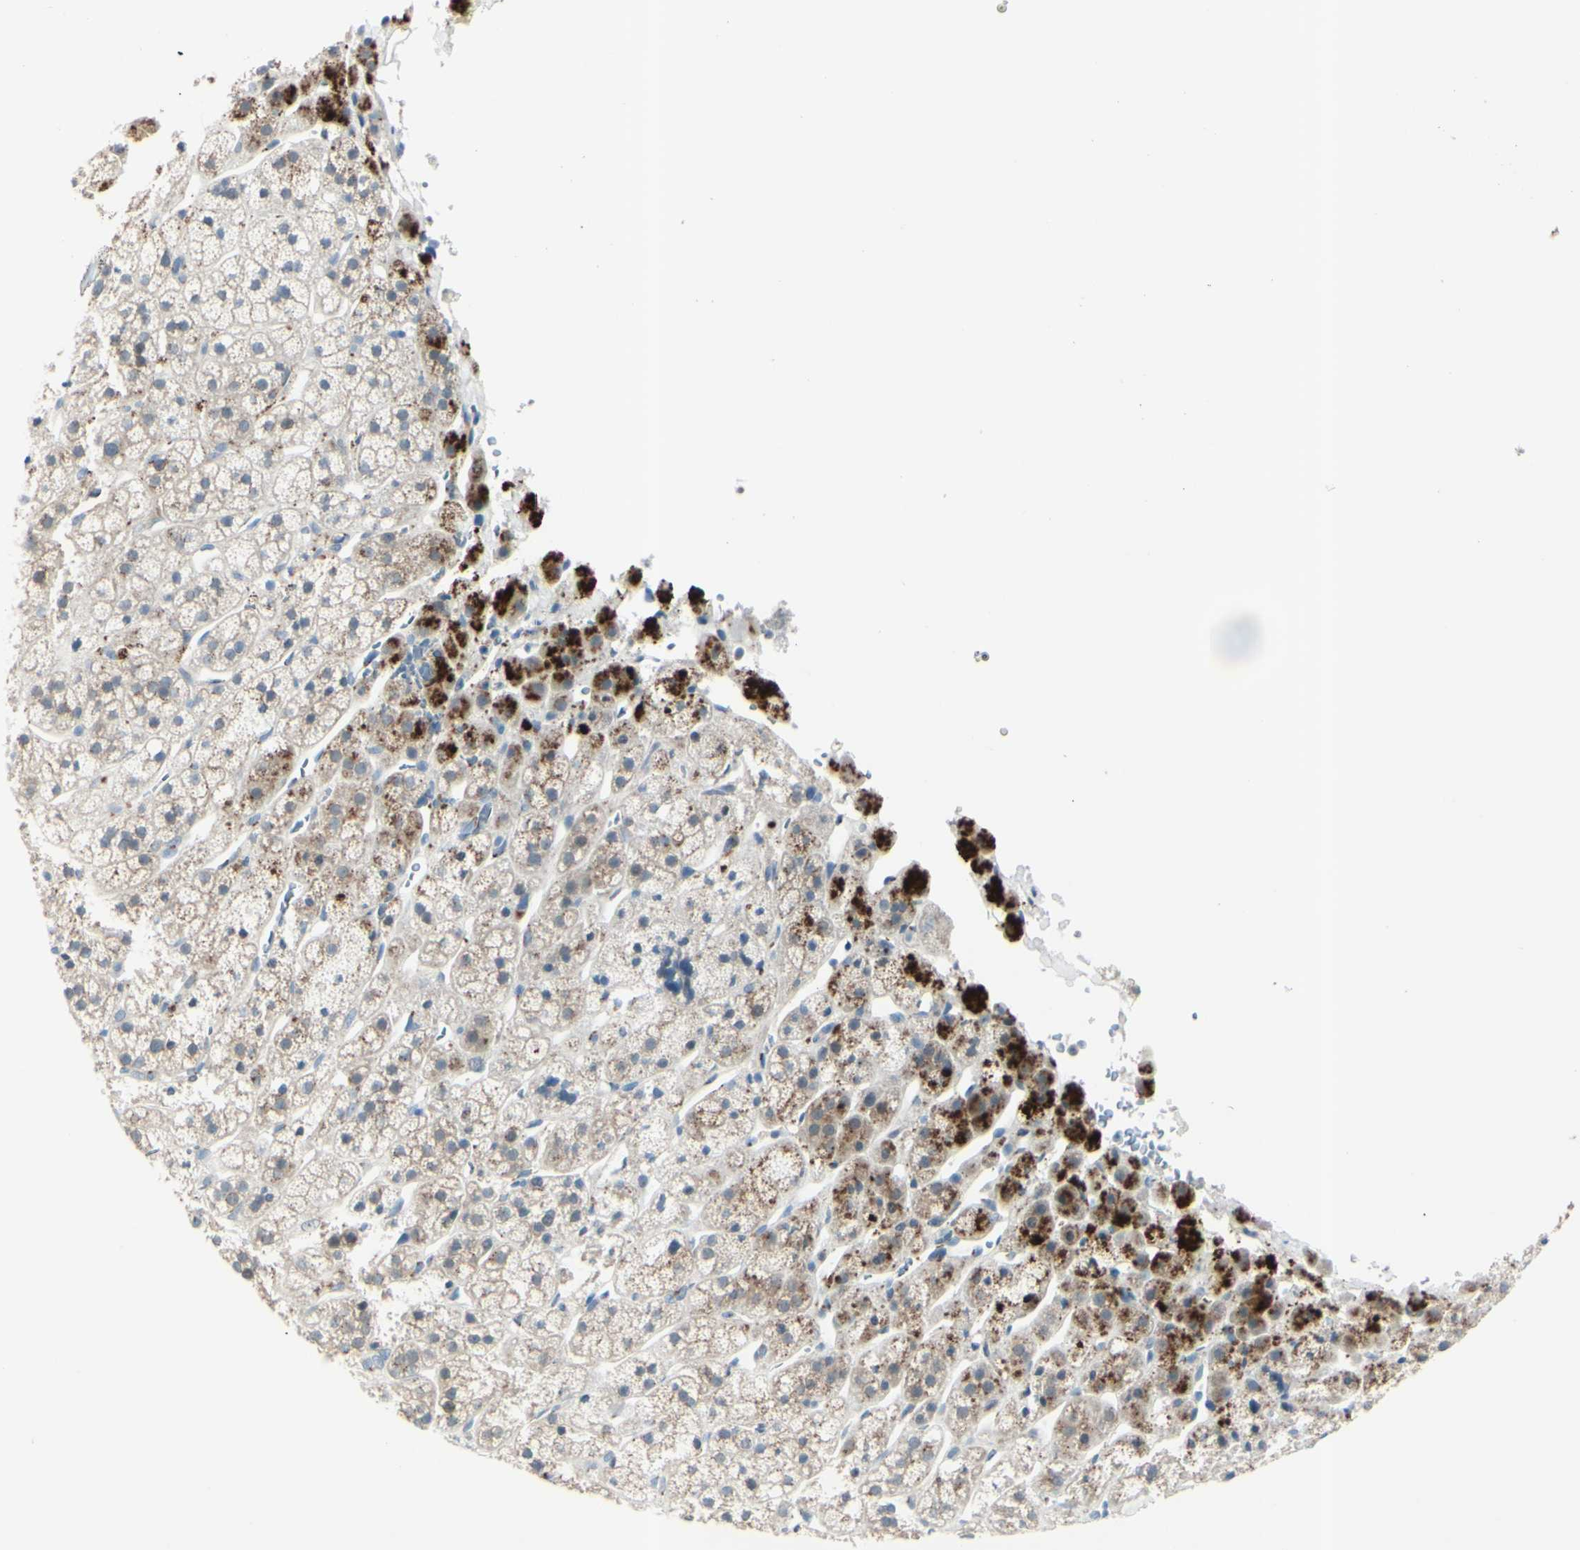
{"staining": {"intensity": "moderate", "quantity": "25%-75%", "location": "cytoplasmic/membranous"}, "tissue": "adrenal gland", "cell_type": "Glandular cells", "image_type": "normal", "snomed": [{"axis": "morphology", "description": "Normal tissue, NOS"}, {"axis": "topography", "description": "Adrenal gland"}], "caption": "Immunohistochemical staining of benign adrenal gland demonstrates medium levels of moderate cytoplasmic/membranous positivity in approximately 25%-75% of glandular cells.", "gene": "B4GALT1", "patient": {"sex": "male", "age": 56}}